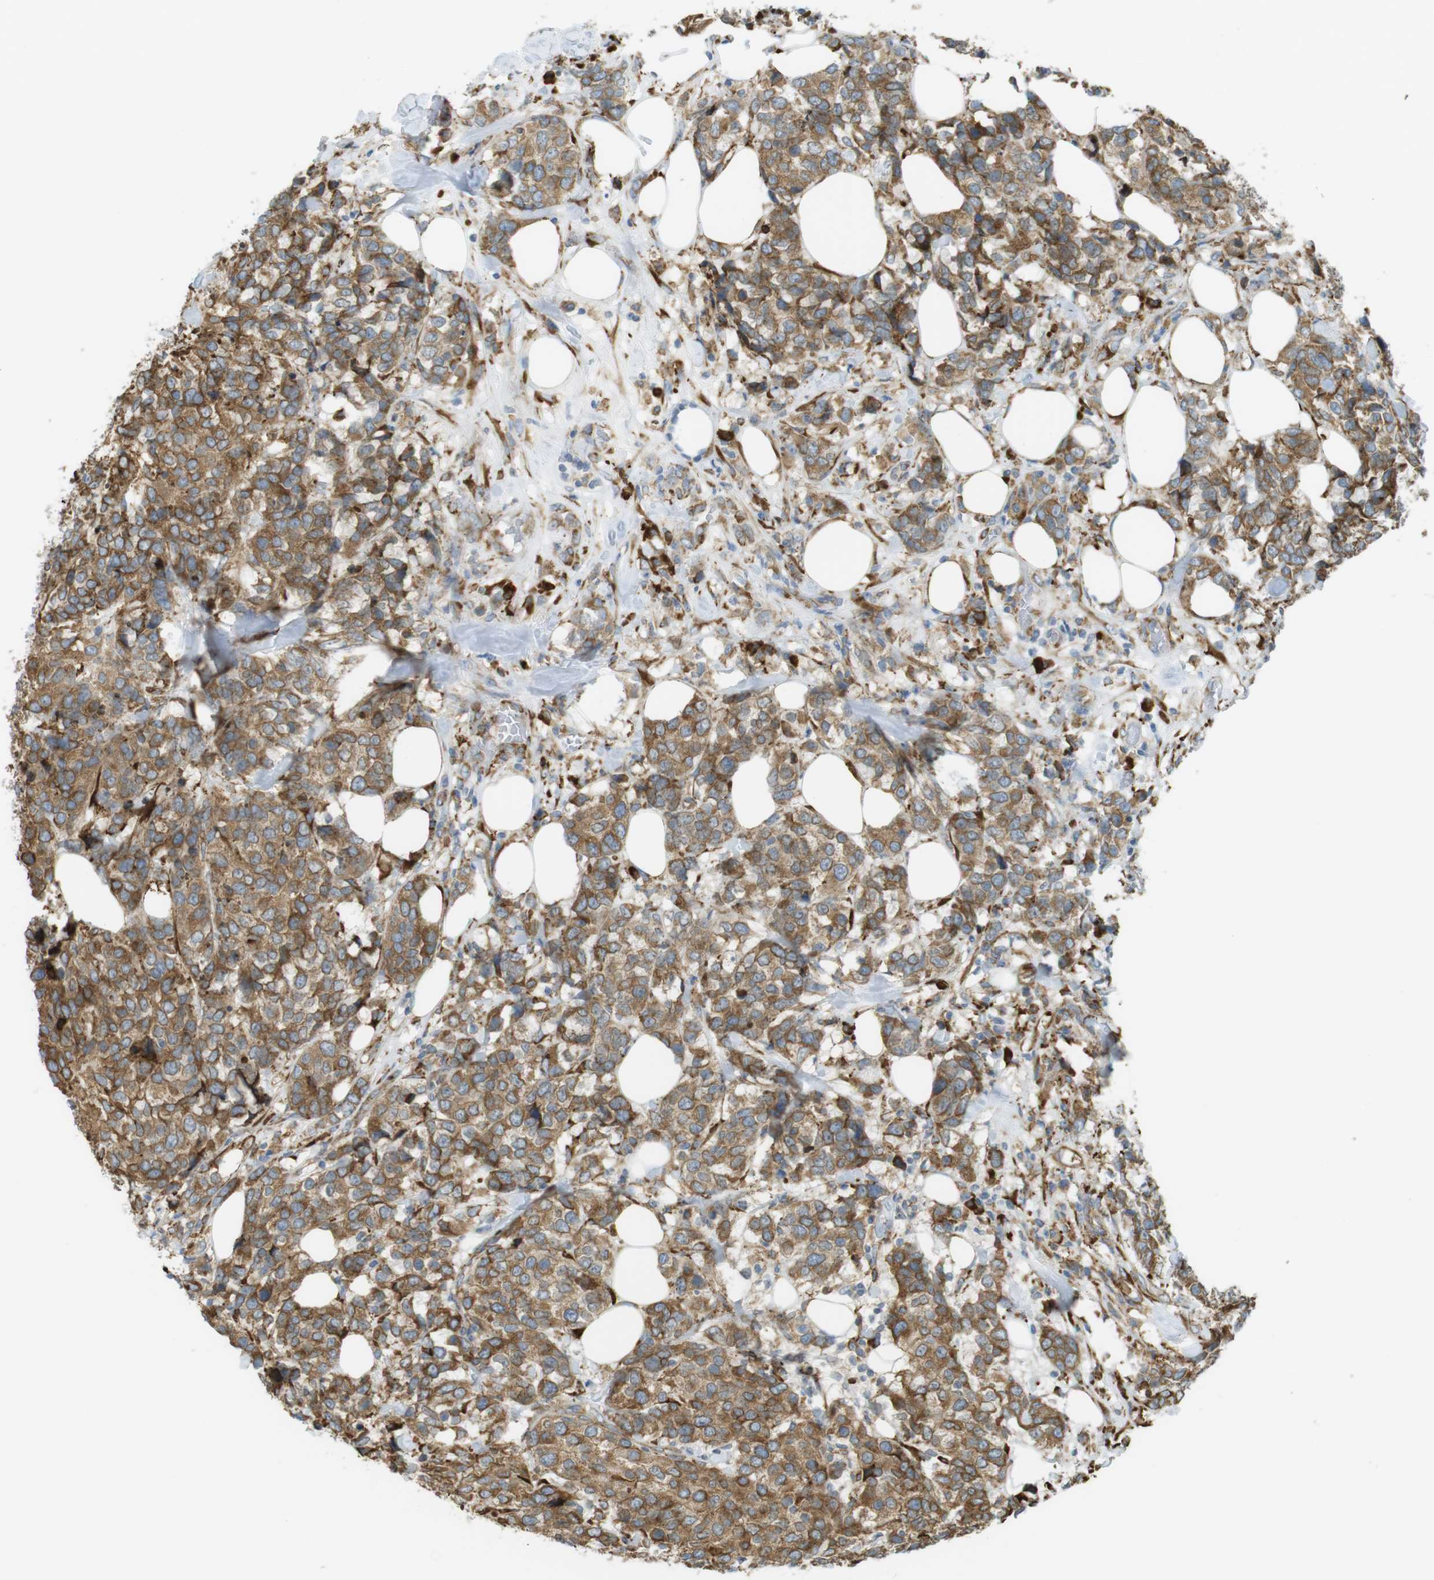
{"staining": {"intensity": "moderate", "quantity": ">75%", "location": "cytoplasmic/membranous"}, "tissue": "breast cancer", "cell_type": "Tumor cells", "image_type": "cancer", "snomed": [{"axis": "morphology", "description": "Lobular carcinoma"}, {"axis": "topography", "description": "Breast"}], "caption": "Lobular carcinoma (breast) stained for a protein (brown) exhibits moderate cytoplasmic/membranous positive staining in about >75% of tumor cells.", "gene": "MBOAT2", "patient": {"sex": "female", "age": 59}}